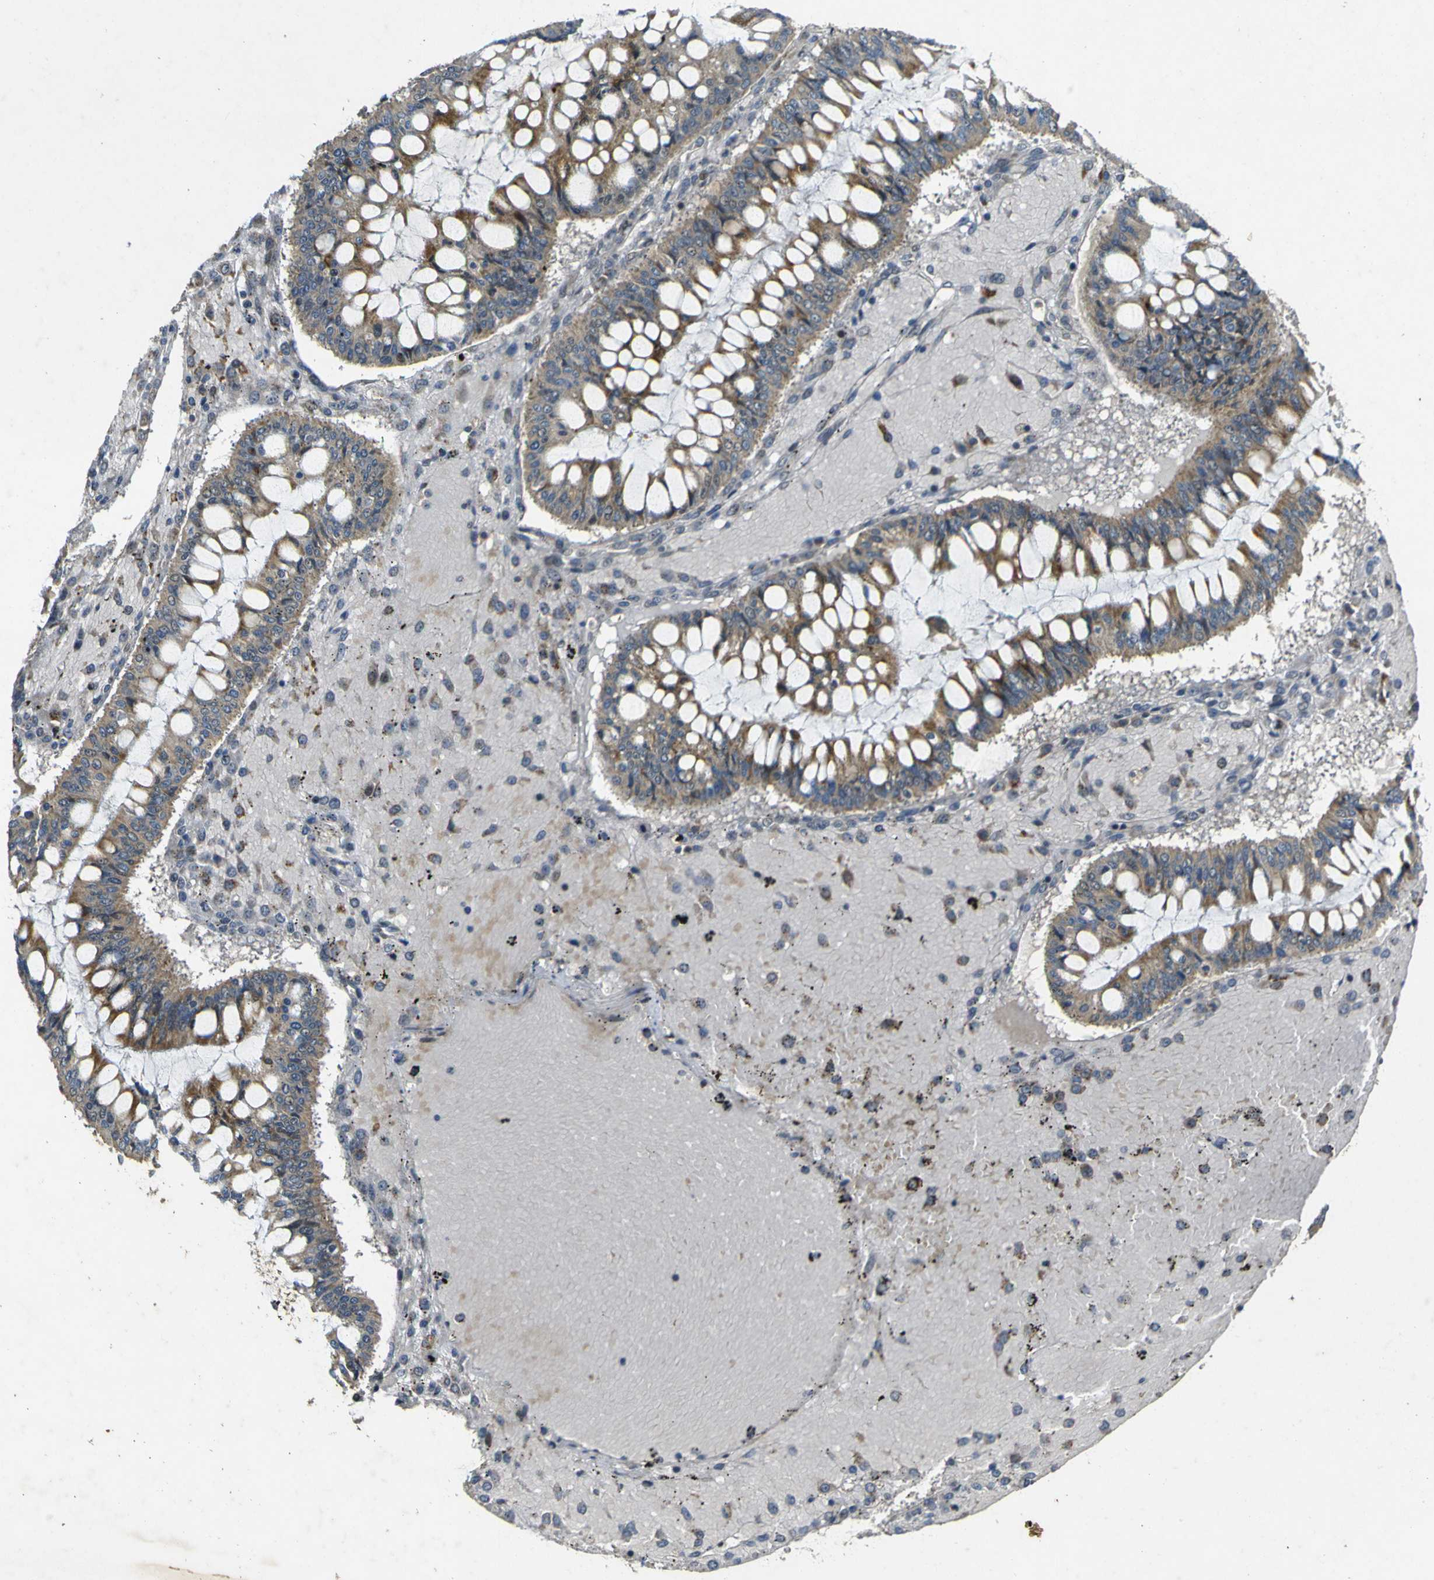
{"staining": {"intensity": "moderate", "quantity": ">75%", "location": "cytoplasmic/membranous"}, "tissue": "ovarian cancer", "cell_type": "Tumor cells", "image_type": "cancer", "snomed": [{"axis": "morphology", "description": "Cystadenocarcinoma, mucinous, NOS"}, {"axis": "topography", "description": "Ovary"}], "caption": "Immunohistochemistry (DAB) staining of human ovarian cancer demonstrates moderate cytoplasmic/membranous protein positivity in about >75% of tumor cells.", "gene": "MAGI2", "patient": {"sex": "female", "age": 73}}